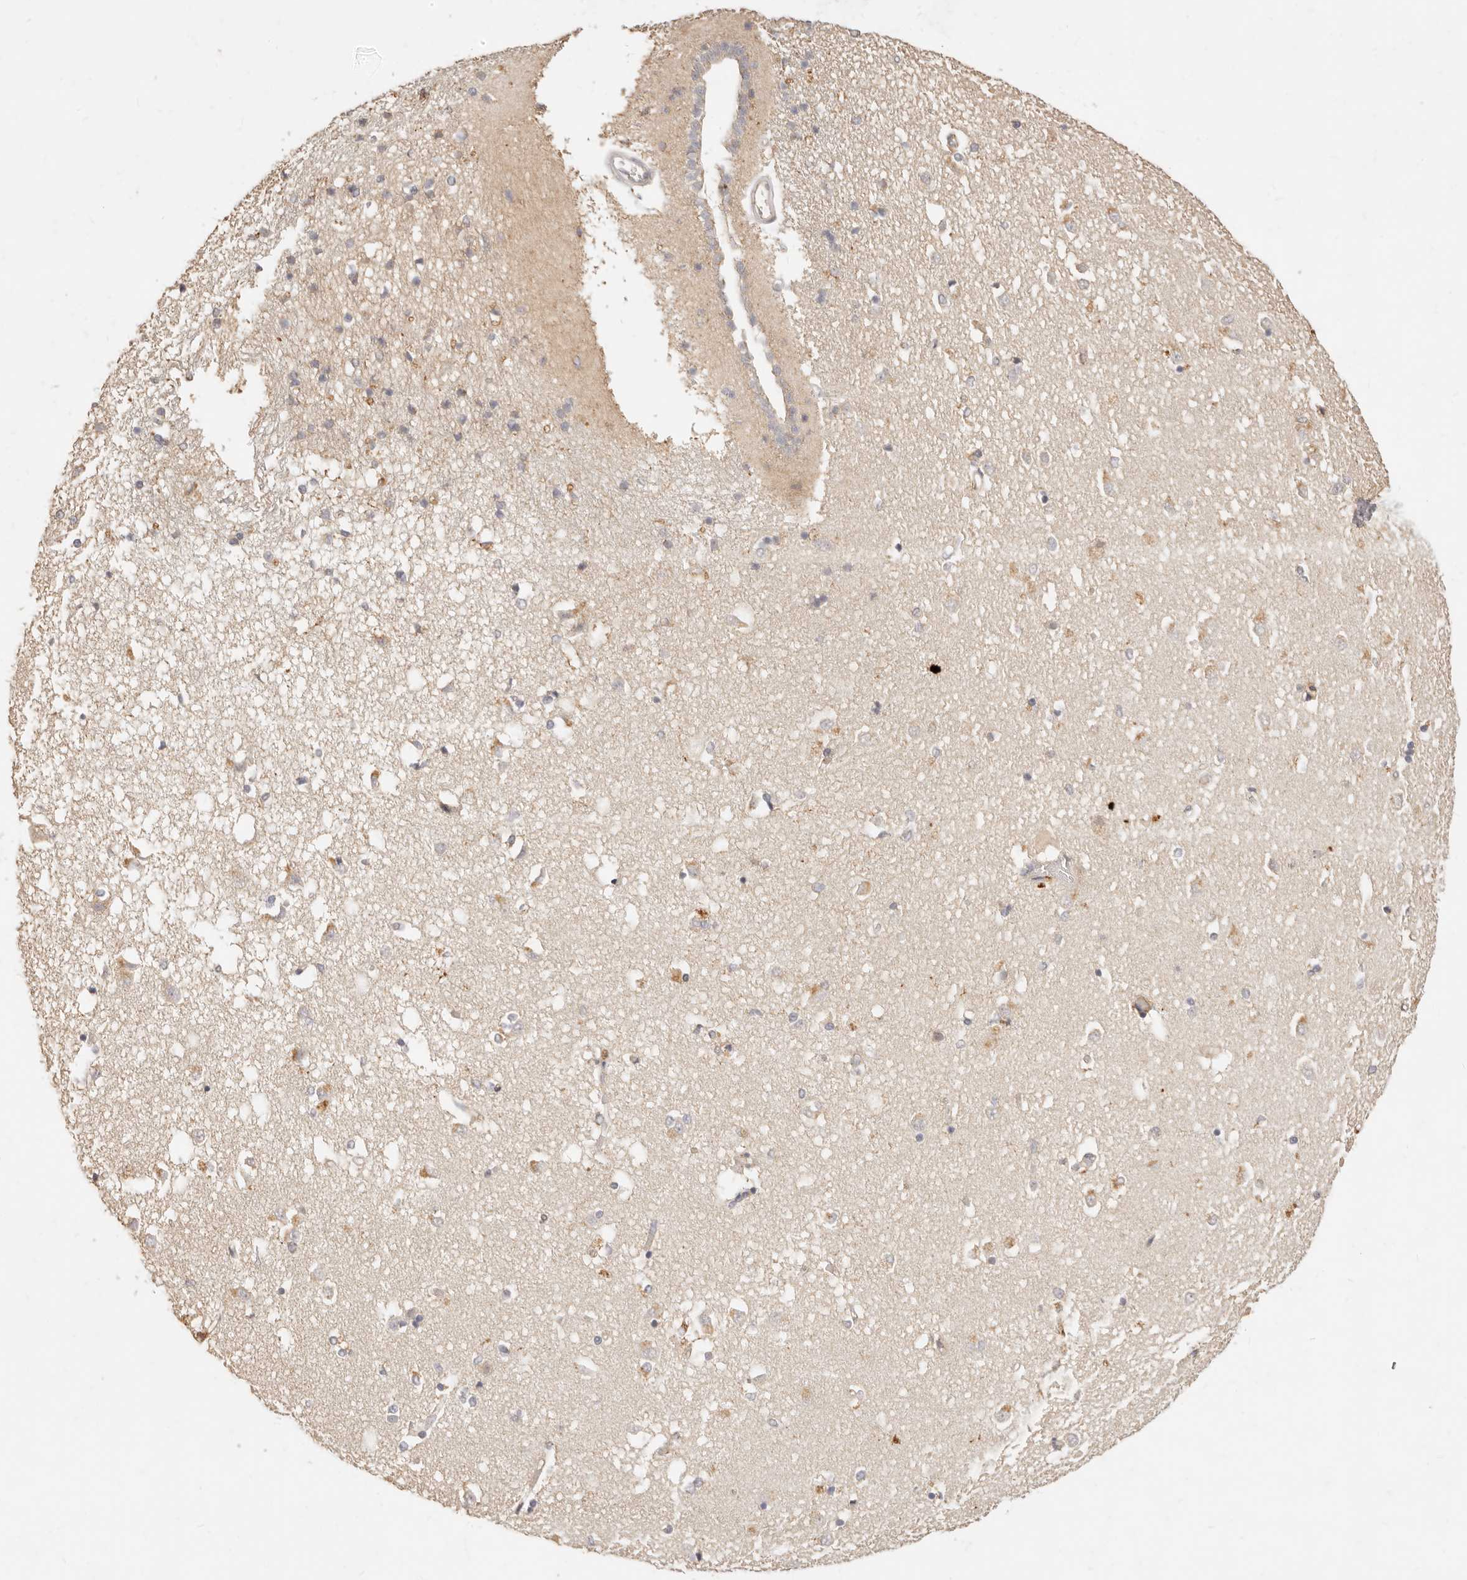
{"staining": {"intensity": "moderate", "quantity": "<25%", "location": "cytoplasmic/membranous"}, "tissue": "caudate", "cell_type": "Glial cells", "image_type": "normal", "snomed": [{"axis": "morphology", "description": "Normal tissue, NOS"}, {"axis": "topography", "description": "Lateral ventricle wall"}], "caption": "Caudate was stained to show a protein in brown. There is low levels of moderate cytoplasmic/membranous expression in approximately <25% of glial cells. The staining was performed using DAB (3,3'-diaminobenzidine), with brown indicating positive protein expression. Nuclei are stained blue with hematoxylin.", "gene": "TMTC2", "patient": {"sex": "male", "age": 45}}